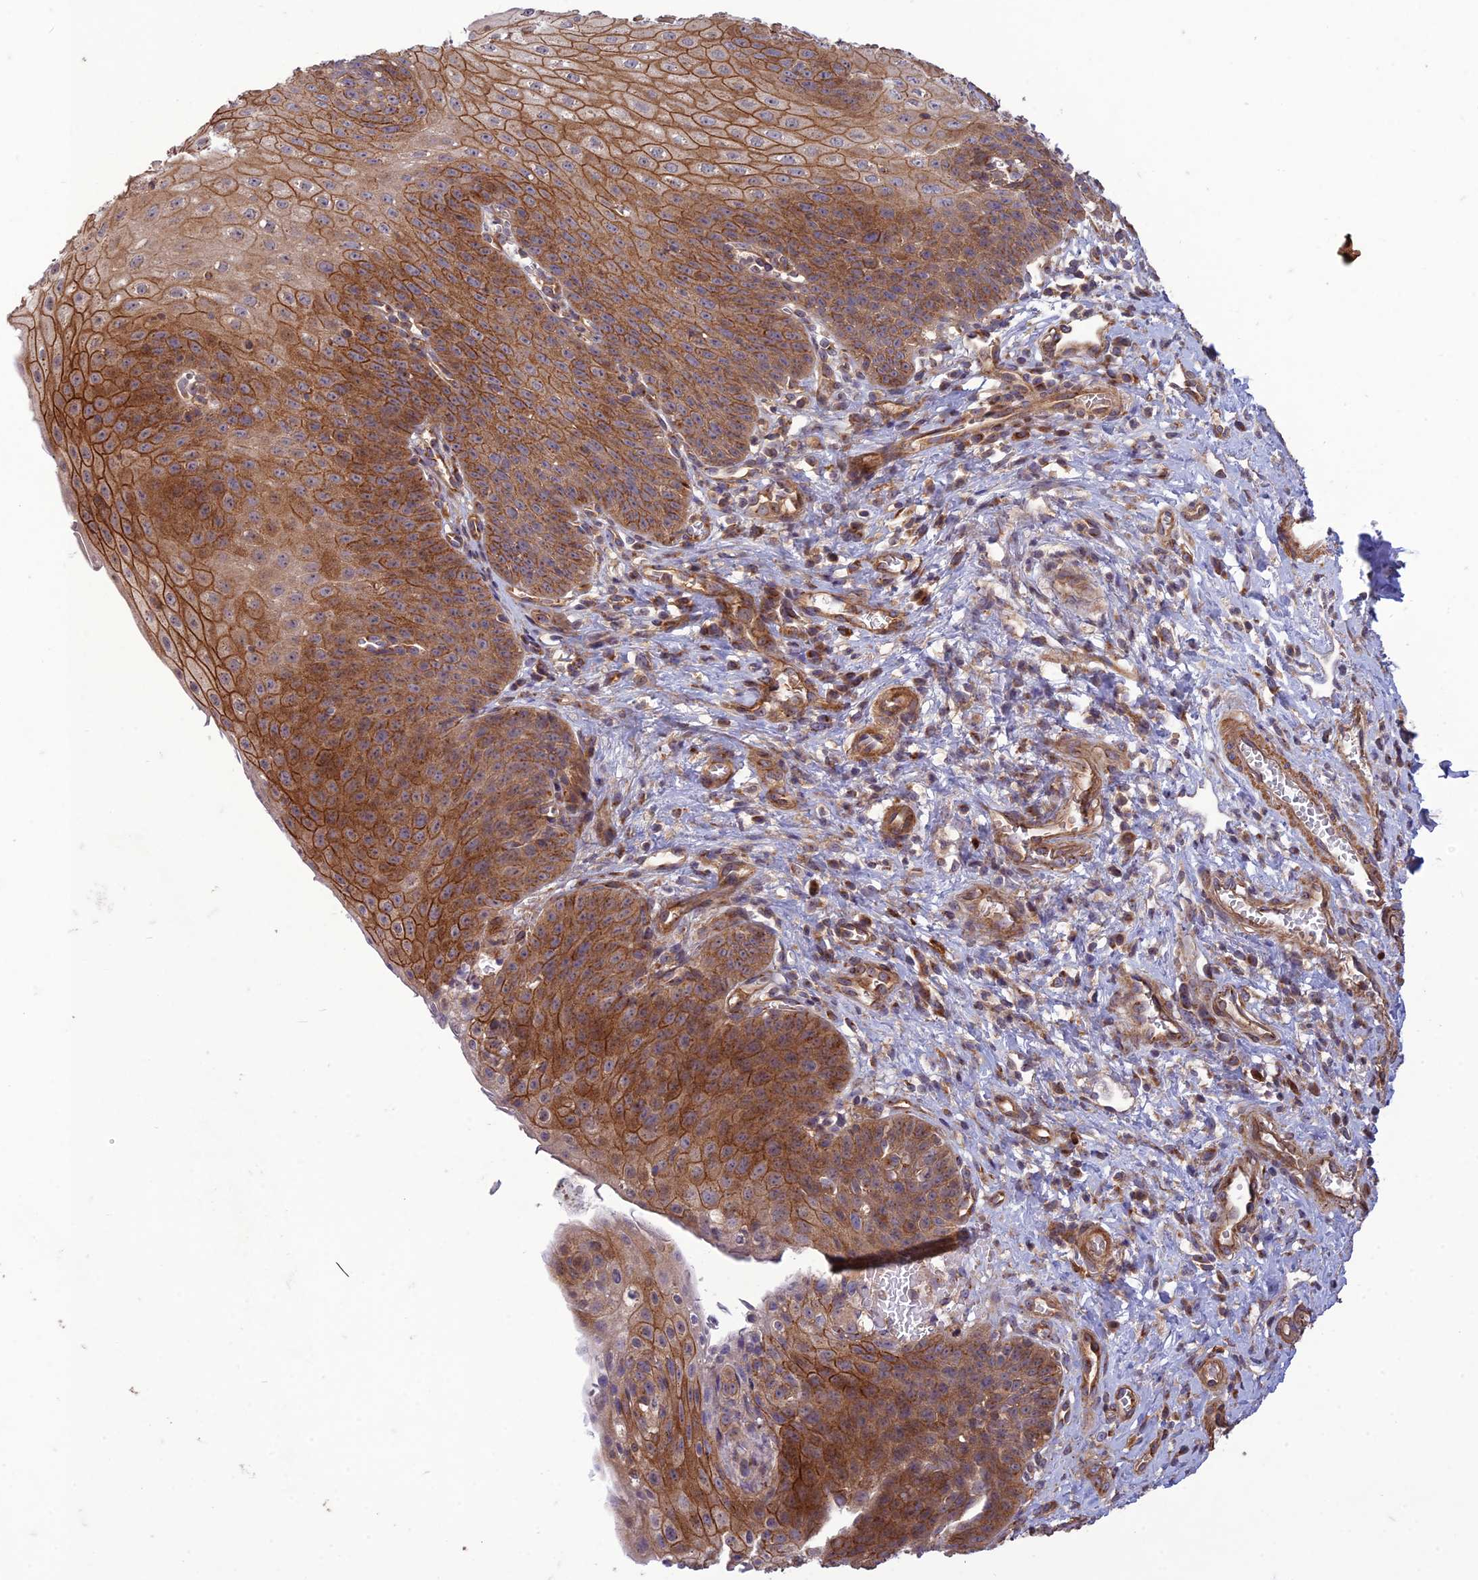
{"staining": {"intensity": "strong", "quantity": ">75%", "location": "cytoplasmic/membranous"}, "tissue": "esophagus", "cell_type": "Squamous epithelial cells", "image_type": "normal", "snomed": [{"axis": "morphology", "description": "Normal tissue, NOS"}, {"axis": "topography", "description": "Esophagus"}], "caption": "Strong cytoplasmic/membranous protein positivity is present in about >75% of squamous epithelial cells in esophagus.", "gene": "TMEM131L", "patient": {"sex": "male", "age": 71}}